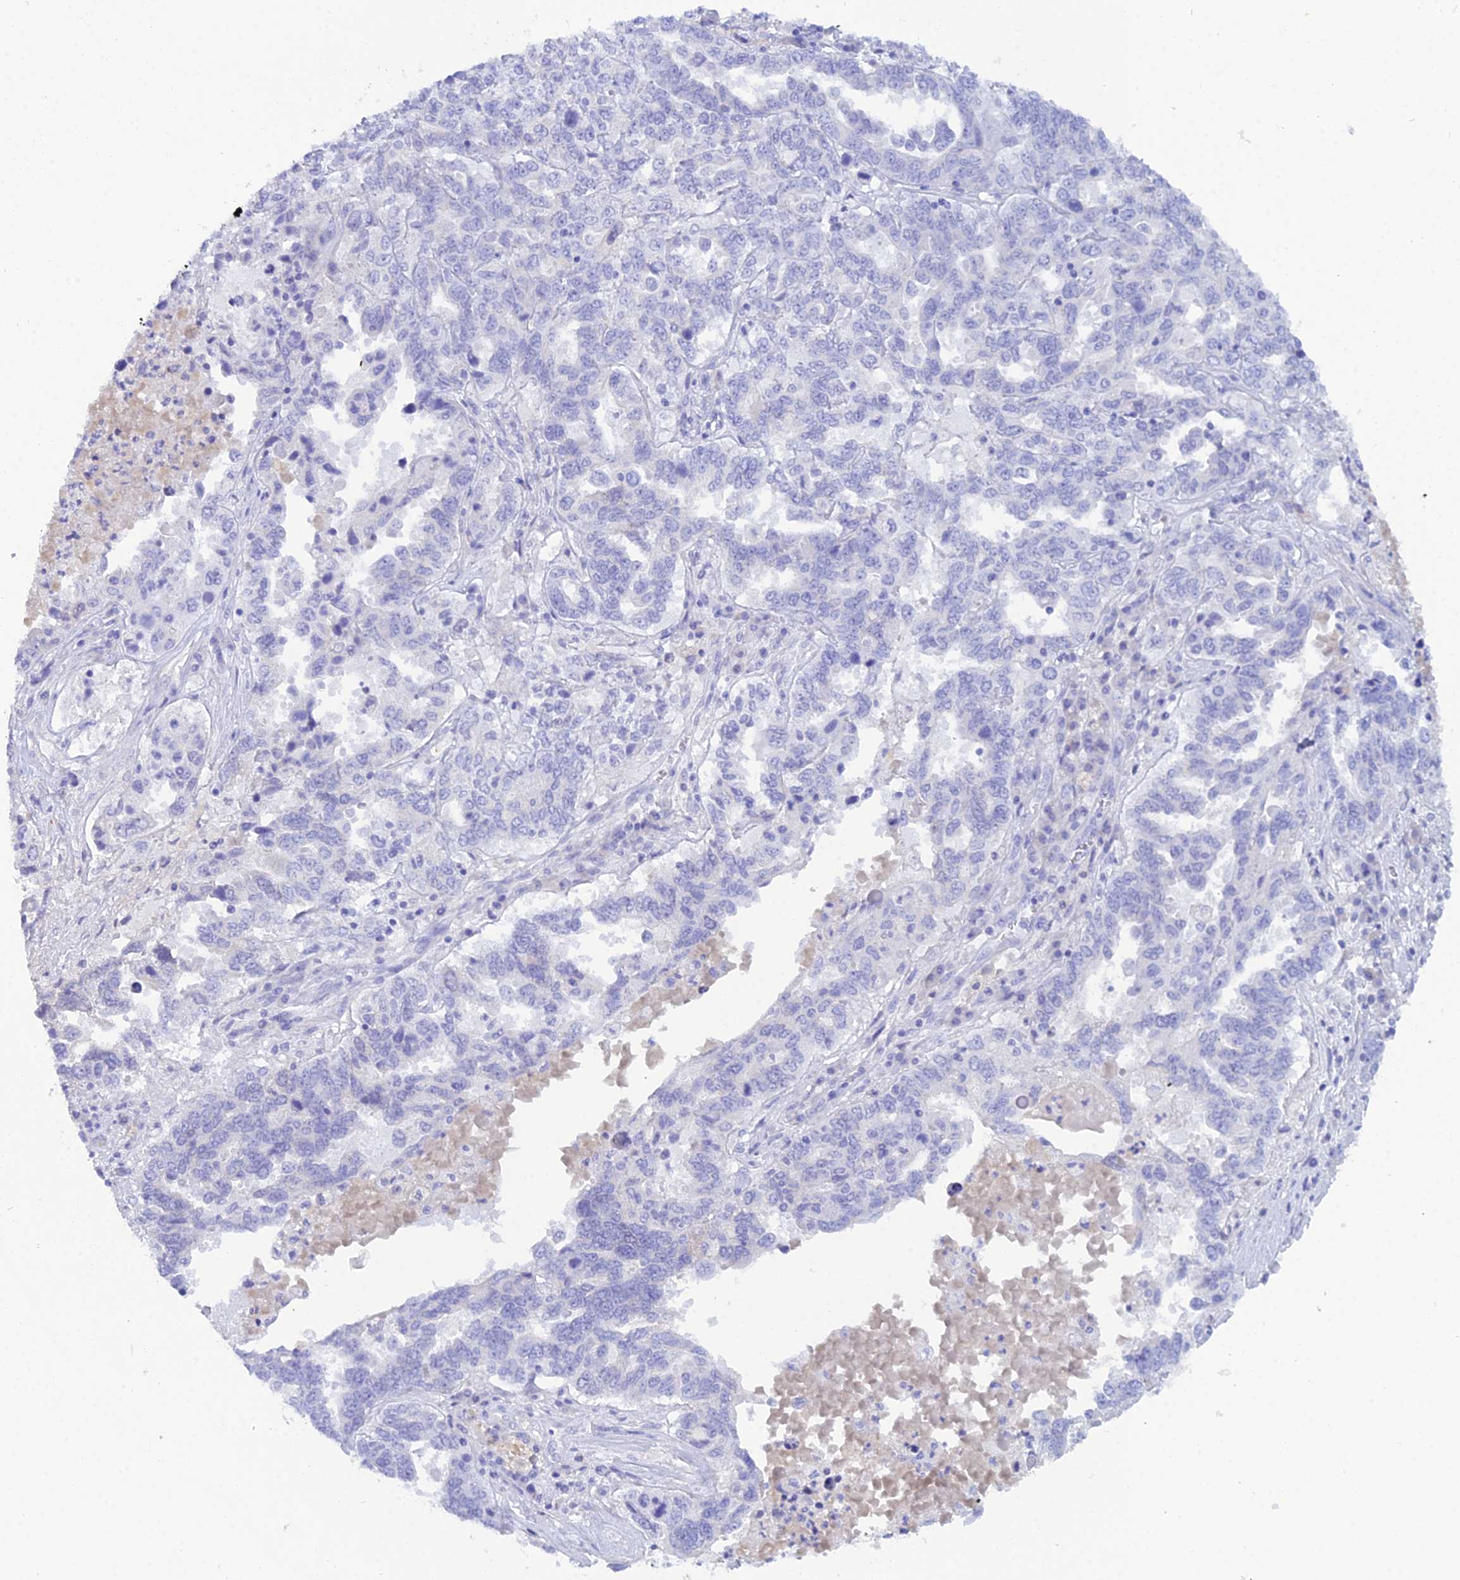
{"staining": {"intensity": "negative", "quantity": "none", "location": "none"}, "tissue": "ovarian cancer", "cell_type": "Tumor cells", "image_type": "cancer", "snomed": [{"axis": "morphology", "description": "Carcinoma, endometroid"}, {"axis": "topography", "description": "Ovary"}], "caption": "A photomicrograph of ovarian endometroid carcinoma stained for a protein demonstrates no brown staining in tumor cells.", "gene": "REG1A", "patient": {"sex": "female", "age": 62}}